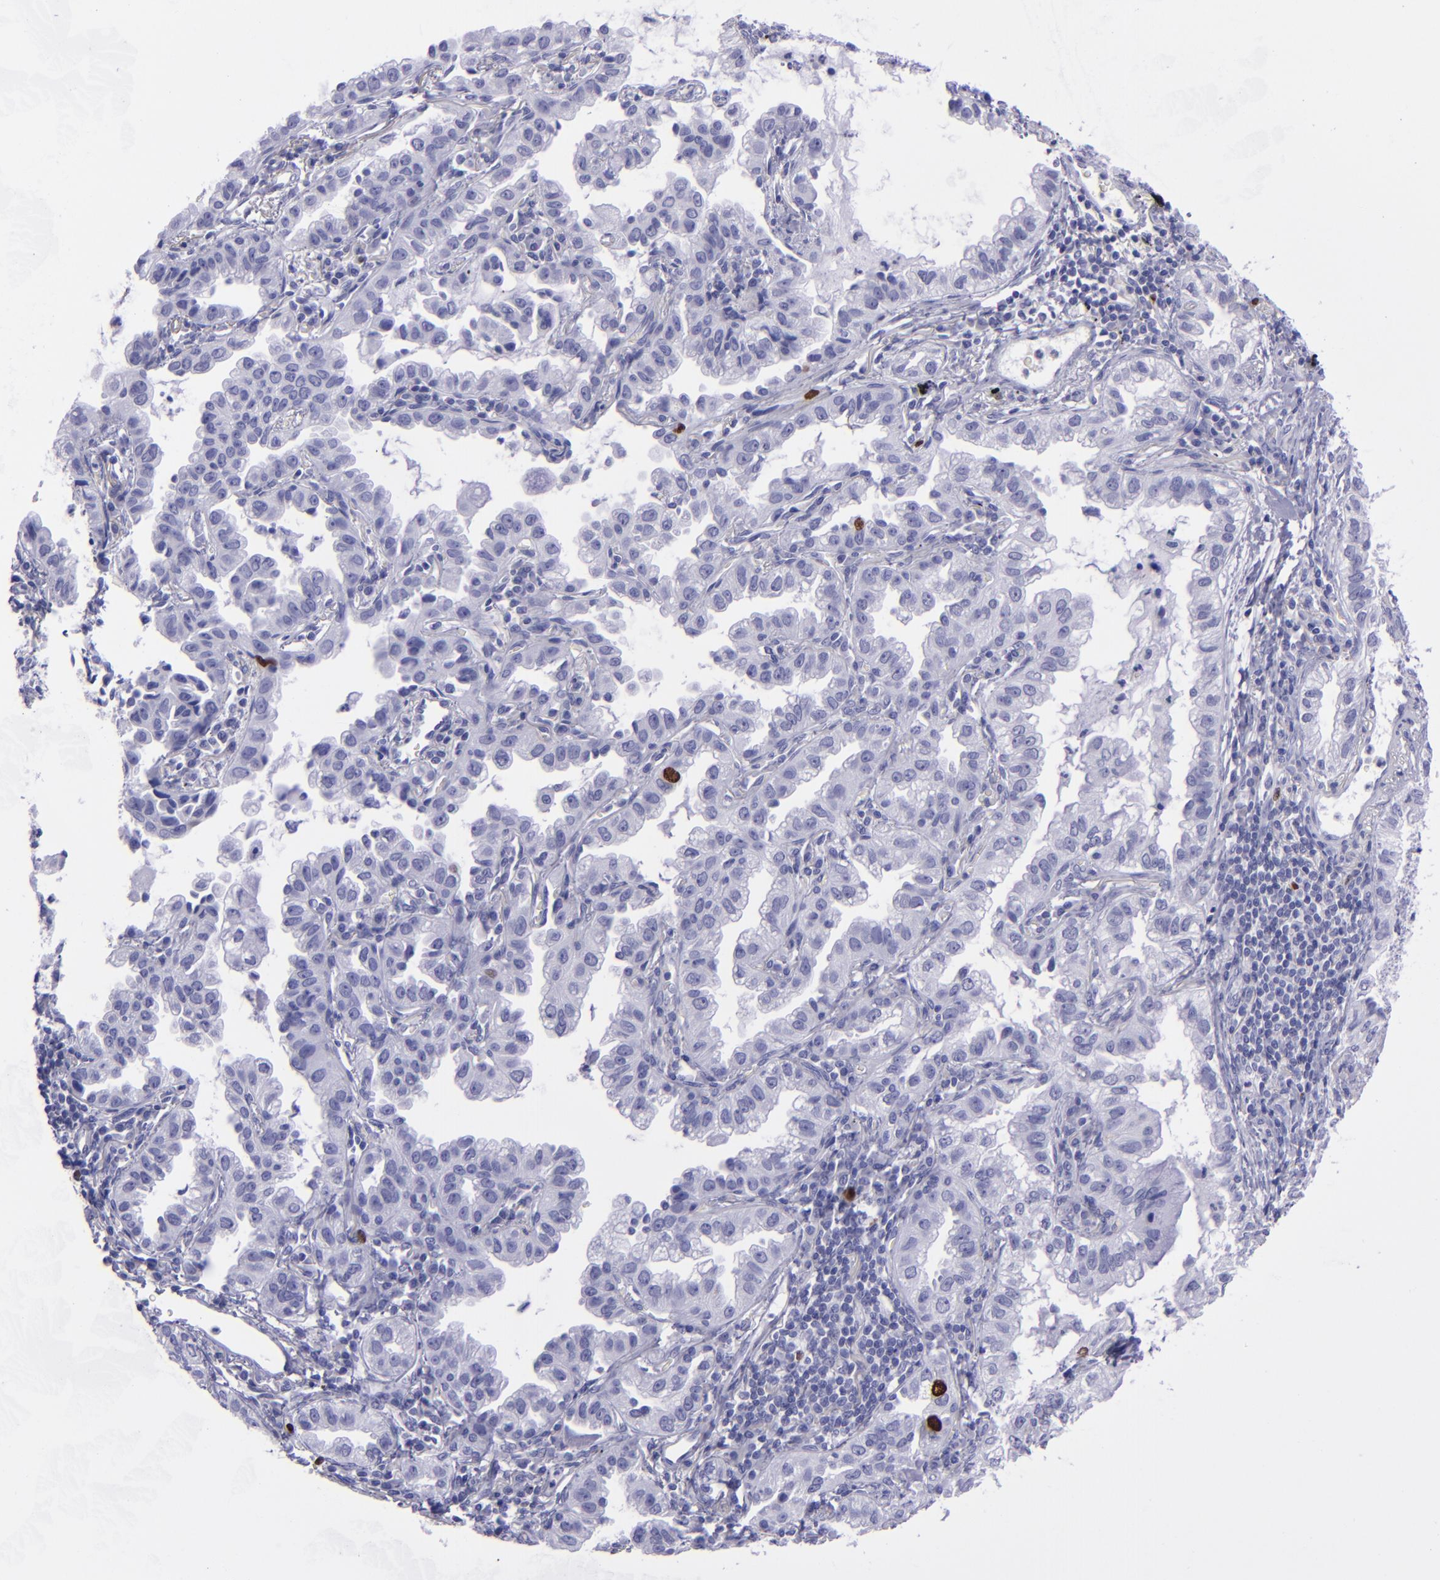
{"staining": {"intensity": "strong", "quantity": "<25%", "location": "nuclear"}, "tissue": "lung cancer", "cell_type": "Tumor cells", "image_type": "cancer", "snomed": [{"axis": "morphology", "description": "Adenocarcinoma, NOS"}, {"axis": "topography", "description": "Lung"}], "caption": "About <25% of tumor cells in lung adenocarcinoma reveal strong nuclear protein staining as visualized by brown immunohistochemical staining.", "gene": "TOP2A", "patient": {"sex": "female", "age": 50}}